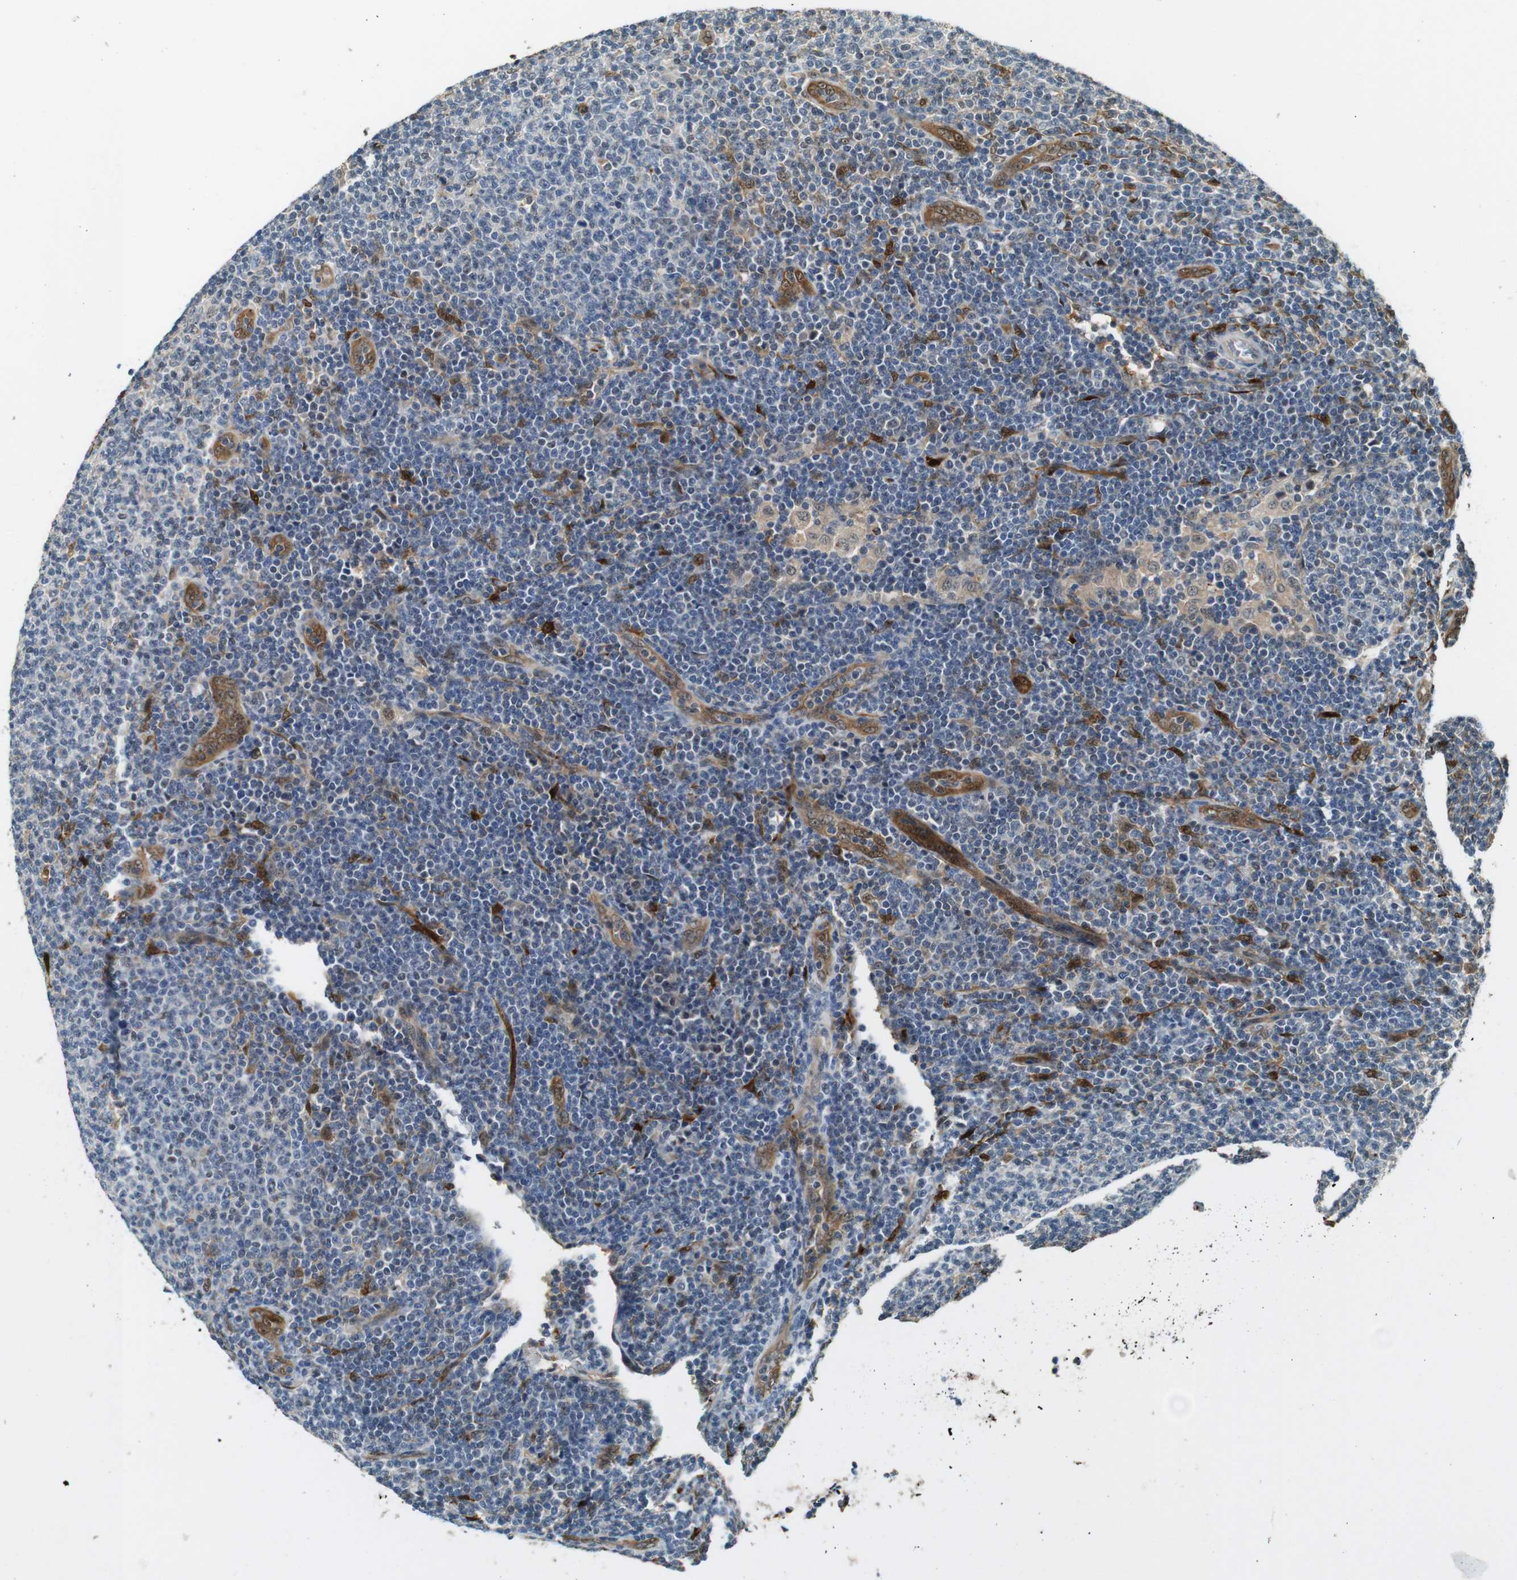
{"staining": {"intensity": "weak", "quantity": "<25%", "location": "nuclear"}, "tissue": "lymphoma", "cell_type": "Tumor cells", "image_type": "cancer", "snomed": [{"axis": "morphology", "description": "Malignant lymphoma, non-Hodgkin's type, Low grade"}, {"axis": "topography", "description": "Lymph node"}], "caption": "Human lymphoma stained for a protein using immunohistochemistry (IHC) reveals no expression in tumor cells.", "gene": "LXN", "patient": {"sex": "male", "age": 66}}